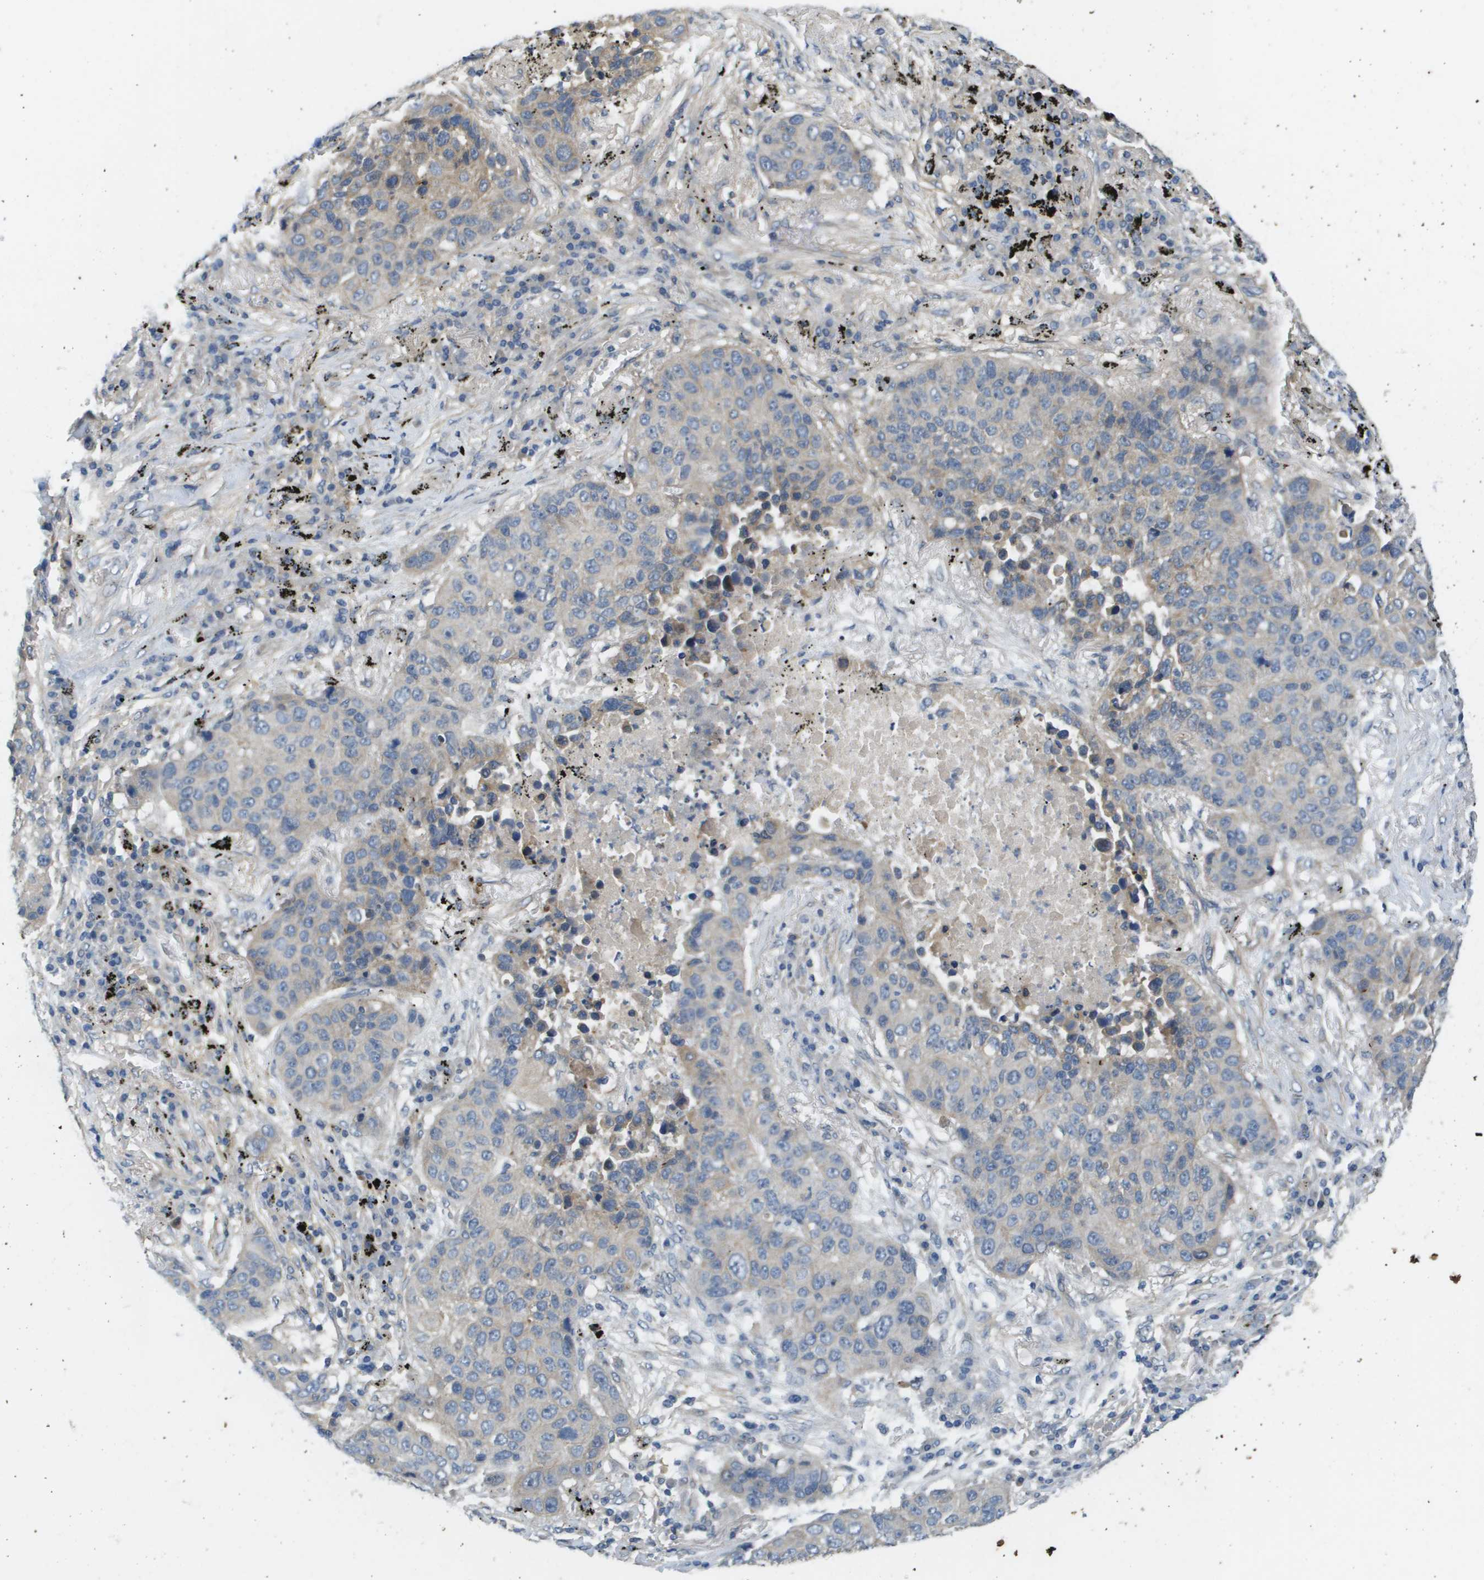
{"staining": {"intensity": "weak", "quantity": "<25%", "location": "cytoplasmic/membranous"}, "tissue": "lung cancer", "cell_type": "Tumor cells", "image_type": "cancer", "snomed": [{"axis": "morphology", "description": "Squamous cell carcinoma, NOS"}, {"axis": "topography", "description": "Lung"}], "caption": "The immunohistochemistry (IHC) histopathology image has no significant positivity in tumor cells of lung cancer tissue.", "gene": "KRT23", "patient": {"sex": "male", "age": 57}}